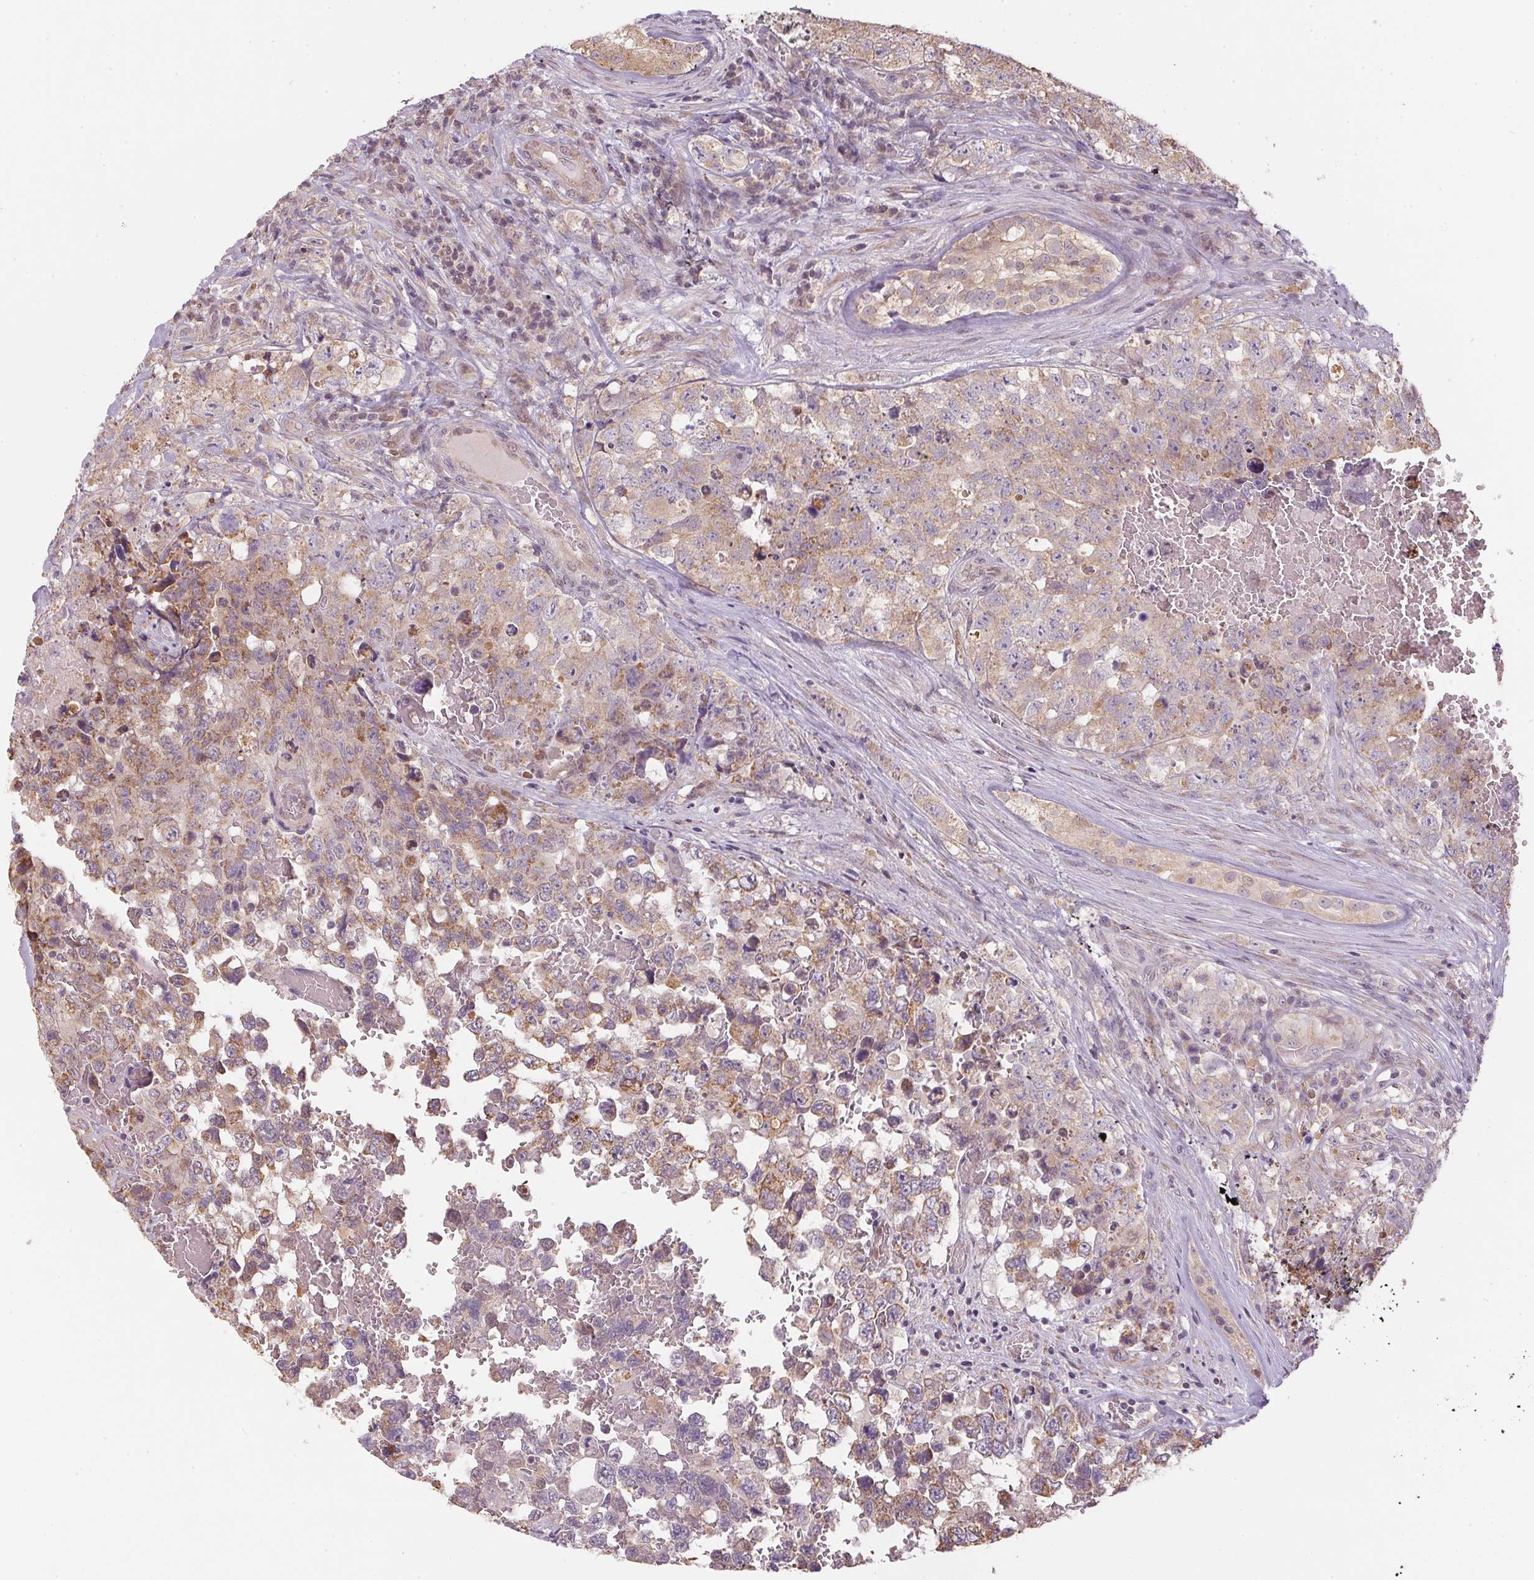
{"staining": {"intensity": "weak", "quantity": ">75%", "location": "cytoplasmic/membranous"}, "tissue": "testis cancer", "cell_type": "Tumor cells", "image_type": "cancer", "snomed": [{"axis": "morphology", "description": "Carcinoma, Embryonal, NOS"}, {"axis": "topography", "description": "Testis"}], "caption": "IHC staining of testis cancer (embryonal carcinoma), which demonstrates low levels of weak cytoplasmic/membranous positivity in approximately >75% of tumor cells indicating weak cytoplasmic/membranous protein staining. The staining was performed using DAB (brown) for protein detection and nuclei were counterstained in hematoxylin (blue).", "gene": "SC5D", "patient": {"sex": "male", "age": 18}}